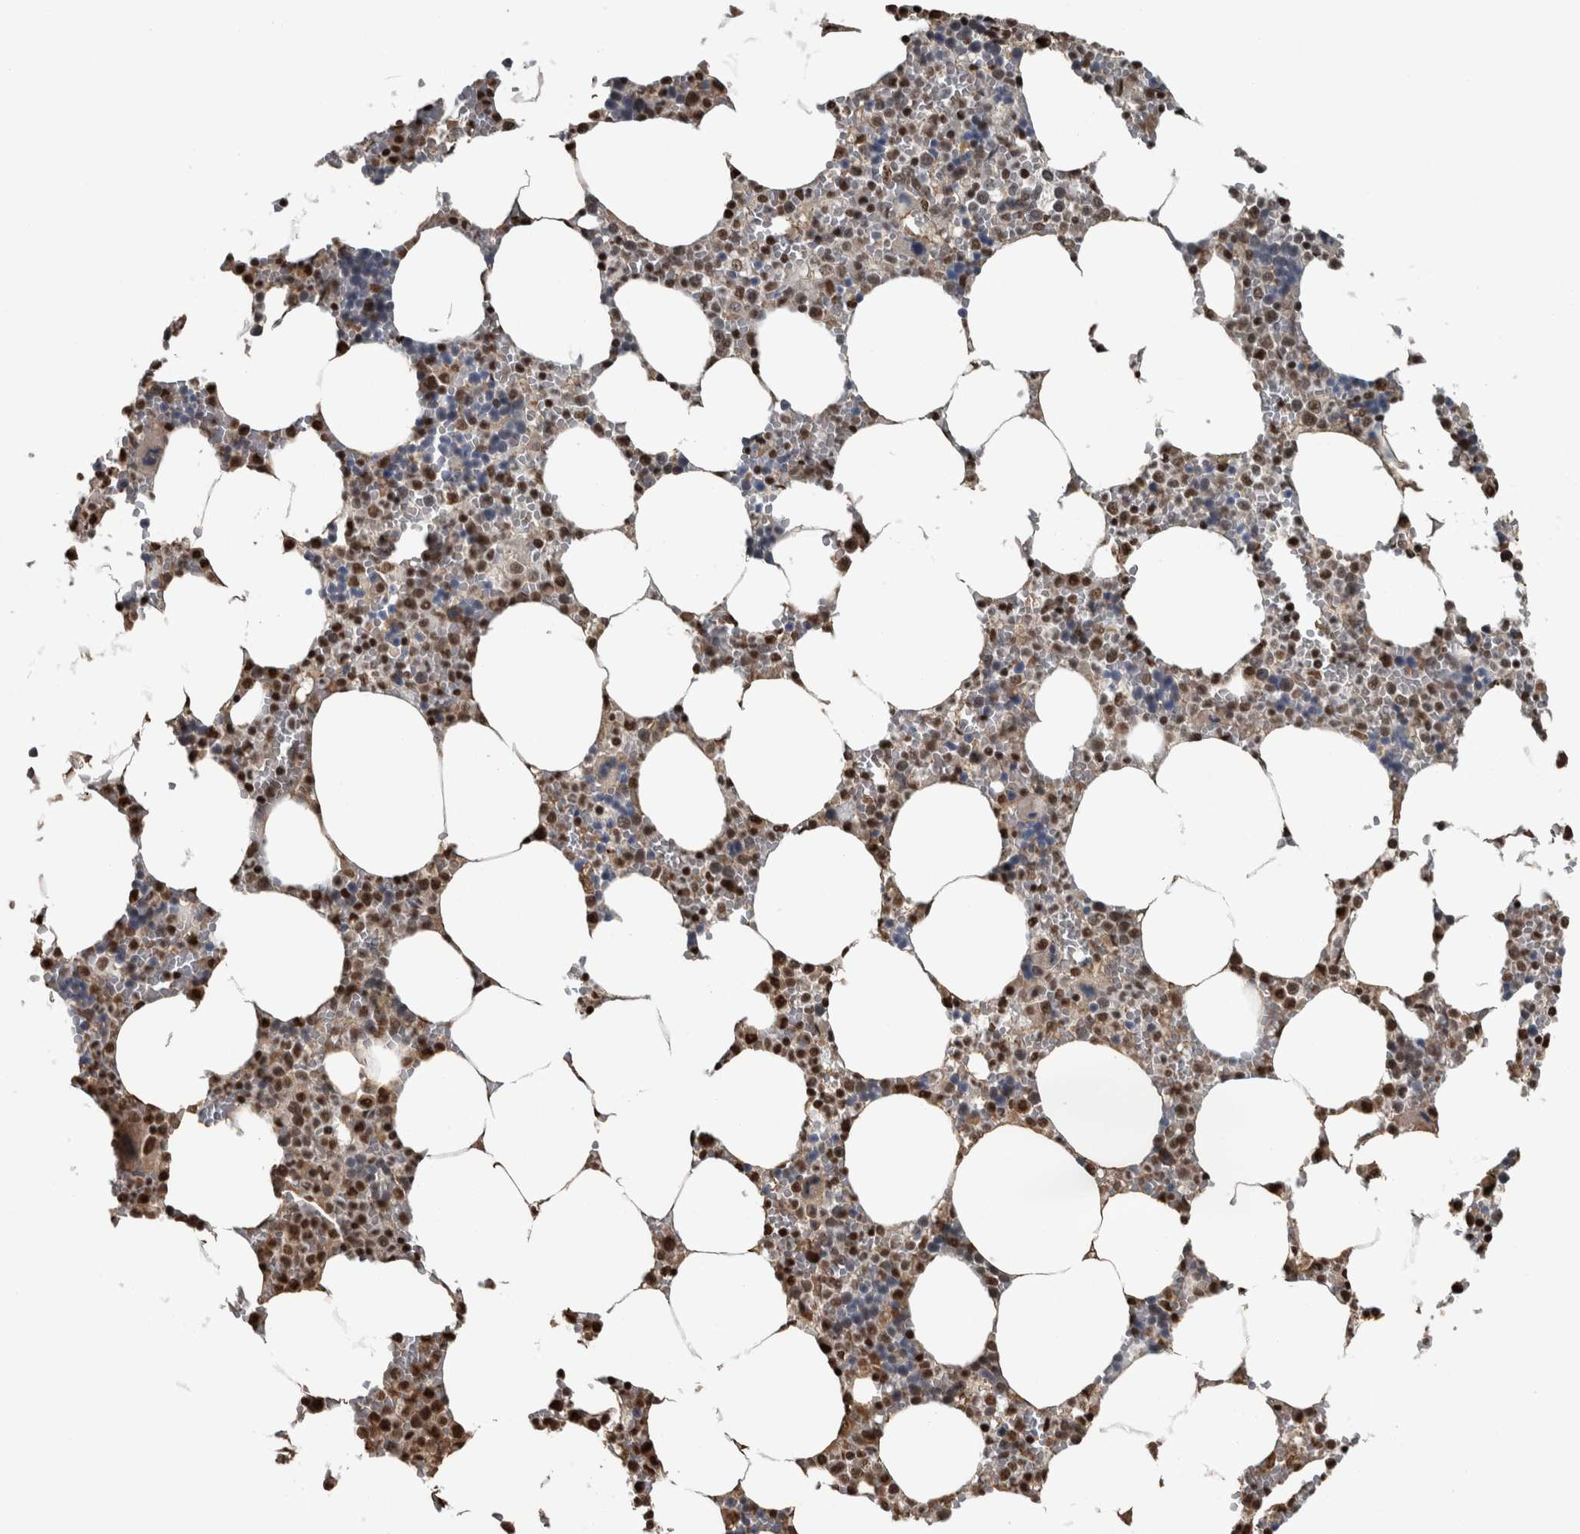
{"staining": {"intensity": "strong", "quantity": "25%-75%", "location": "nuclear"}, "tissue": "bone marrow", "cell_type": "Hematopoietic cells", "image_type": "normal", "snomed": [{"axis": "morphology", "description": "Normal tissue, NOS"}, {"axis": "topography", "description": "Bone marrow"}], "caption": "Bone marrow stained with a brown dye reveals strong nuclear positive positivity in approximately 25%-75% of hematopoietic cells.", "gene": "TGS1", "patient": {"sex": "male", "age": 70}}